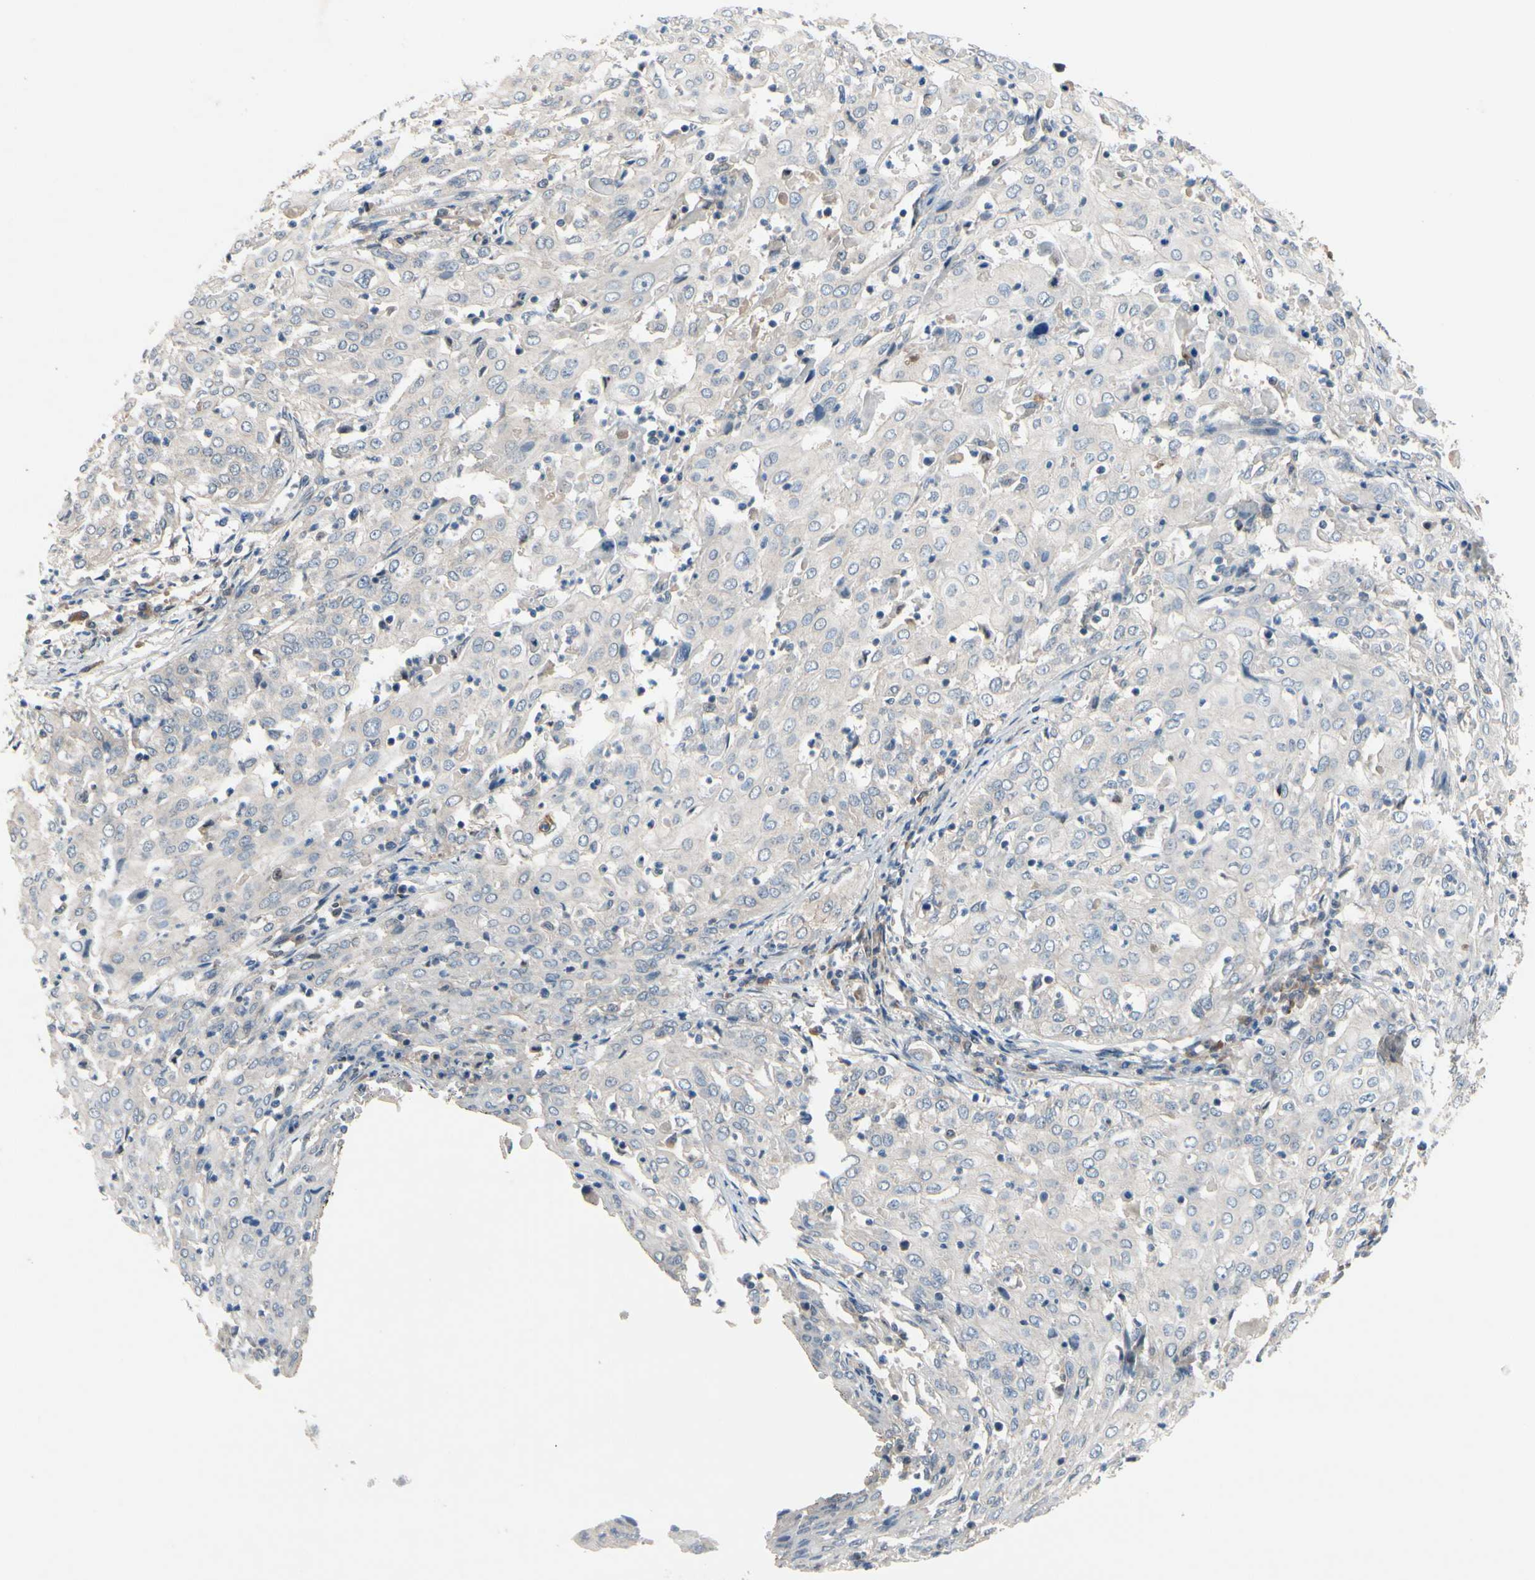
{"staining": {"intensity": "negative", "quantity": "none", "location": "none"}, "tissue": "cervical cancer", "cell_type": "Tumor cells", "image_type": "cancer", "snomed": [{"axis": "morphology", "description": "Squamous cell carcinoma, NOS"}, {"axis": "topography", "description": "Cervix"}], "caption": "DAB immunohistochemical staining of human cervical cancer (squamous cell carcinoma) reveals no significant staining in tumor cells. (DAB immunohistochemistry (IHC), high magnification).", "gene": "ICAM5", "patient": {"sex": "female", "age": 39}}